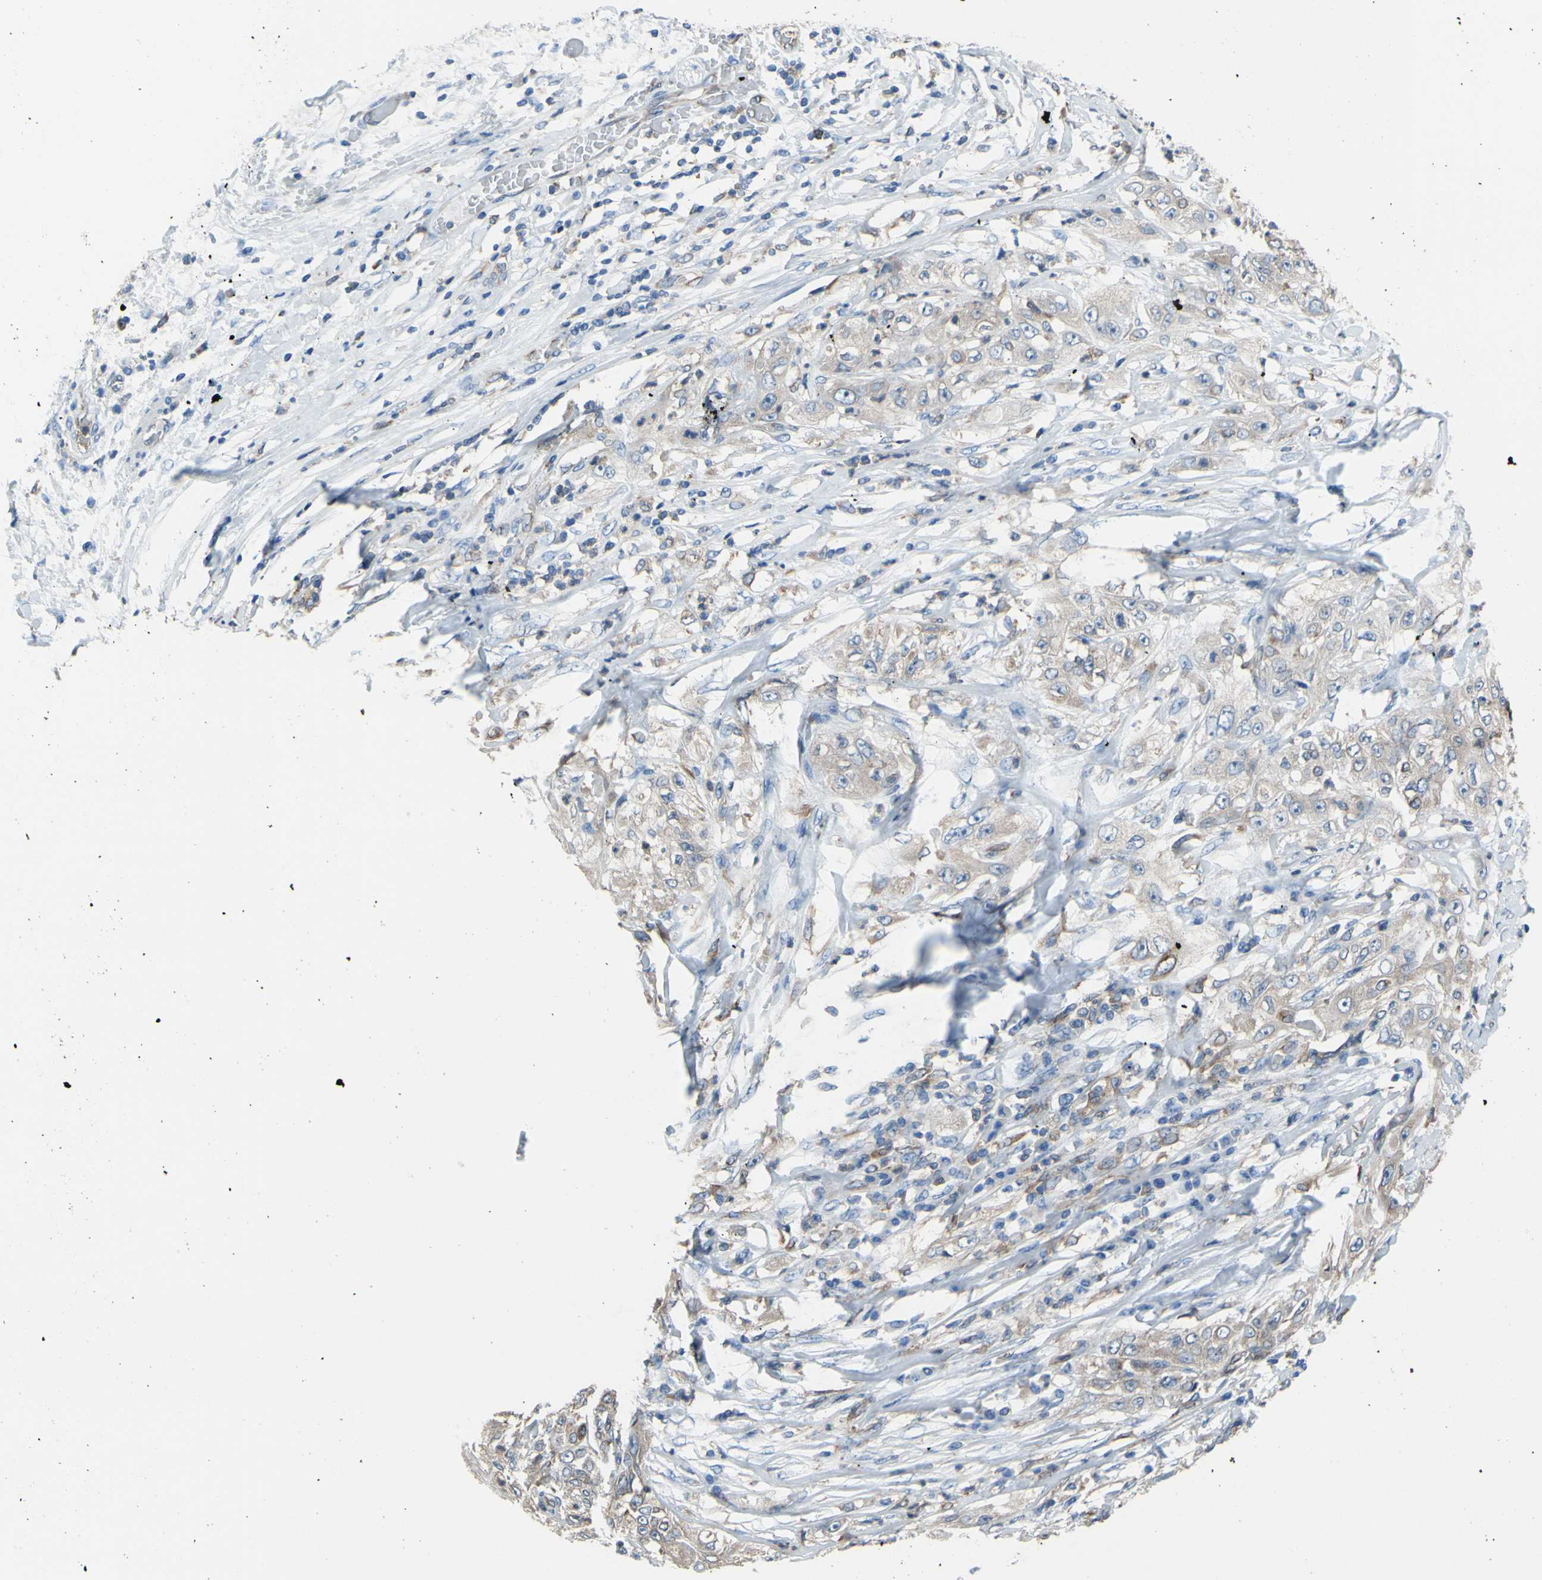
{"staining": {"intensity": "moderate", "quantity": "25%-75%", "location": "cytoplasmic/membranous"}, "tissue": "lung cancer", "cell_type": "Tumor cells", "image_type": "cancer", "snomed": [{"axis": "morphology", "description": "Inflammation, NOS"}, {"axis": "morphology", "description": "Squamous cell carcinoma, NOS"}, {"axis": "topography", "description": "Lymph node"}, {"axis": "topography", "description": "Soft tissue"}, {"axis": "topography", "description": "Lung"}], "caption": "The immunohistochemical stain highlights moderate cytoplasmic/membranous staining in tumor cells of squamous cell carcinoma (lung) tissue.", "gene": "MGST2", "patient": {"sex": "male", "age": 66}}